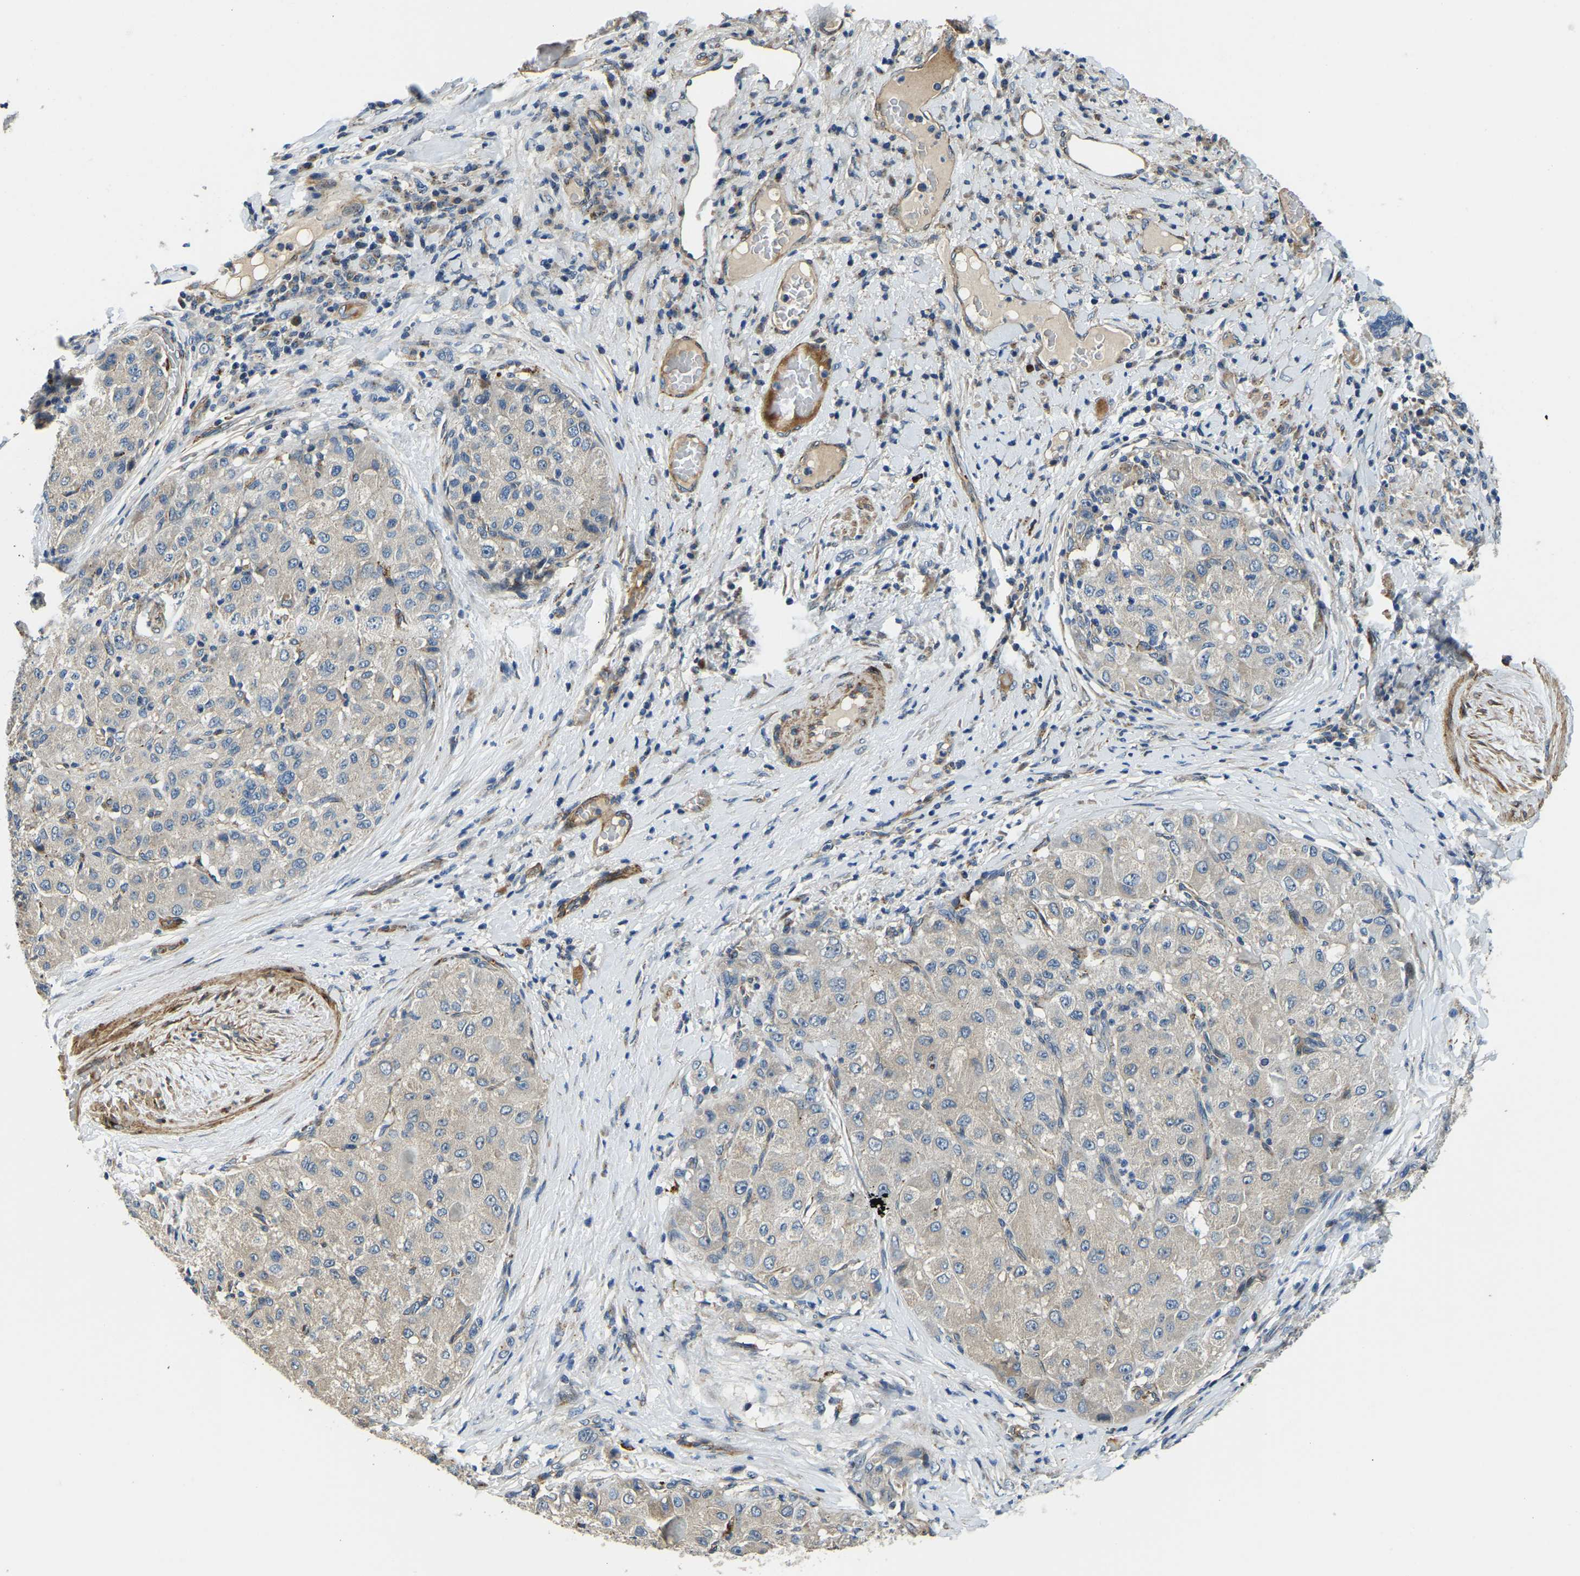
{"staining": {"intensity": "negative", "quantity": "none", "location": "none"}, "tissue": "liver cancer", "cell_type": "Tumor cells", "image_type": "cancer", "snomed": [{"axis": "morphology", "description": "Cholangiocarcinoma"}, {"axis": "topography", "description": "Liver"}], "caption": "Protein analysis of liver cholangiocarcinoma shows no significant positivity in tumor cells. (Stains: DAB IHC with hematoxylin counter stain, Microscopy: brightfield microscopy at high magnification).", "gene": "RNF39", "patient": {"sex": "male", "age": 50}}